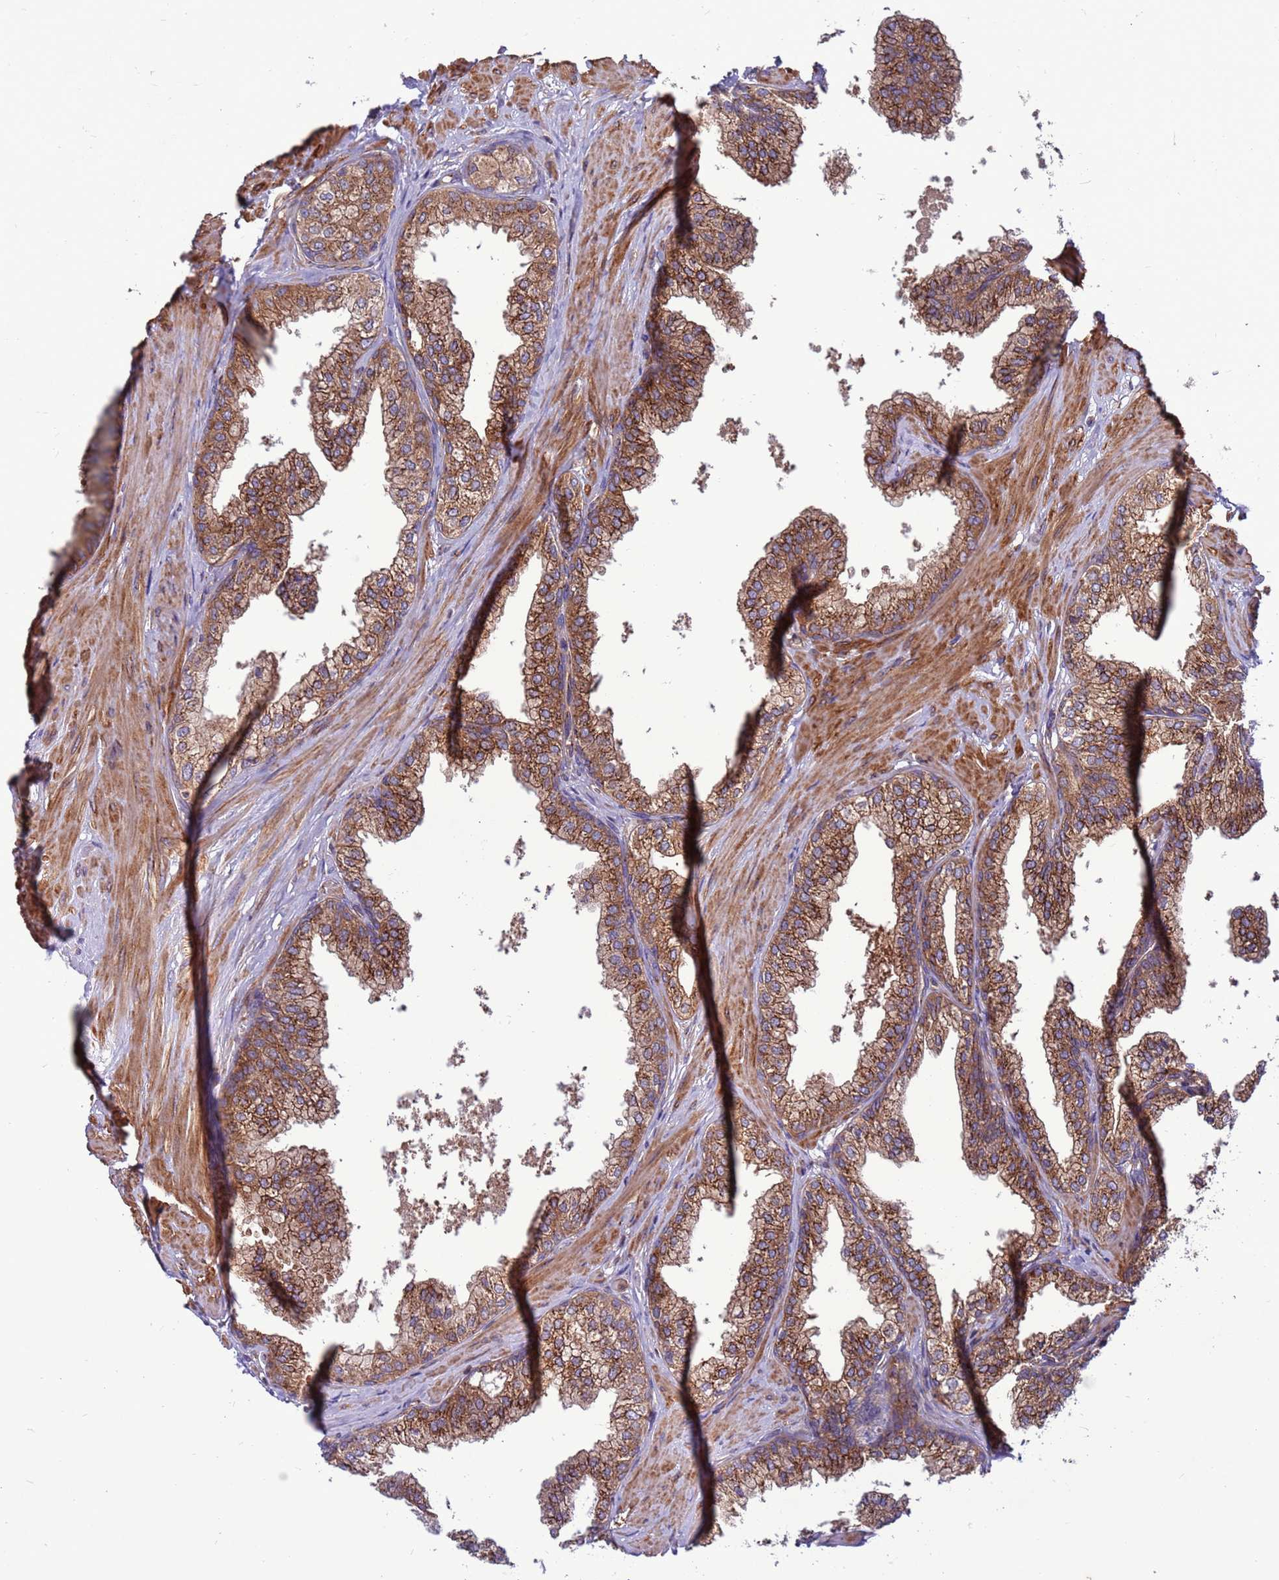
{"staining": {"intensity": "moderate", "quantity": ">75%", "location": "cytoplasmic/membranous"}, "tissue": "prostate", "cell_type": "Glandular cells", "image_type": "normal", "snomed": [{"axis": "morphology", "description": "Normal tissue, NOS"}, {"axis": "topography", "description": "Prostate"}], "caption": "IHC micrograph of normal prostate: human prostate stained using IHC exhibits medium levels of moderate protein expression localized specifically in the cytoplasmic/membranous of glandular cells, appearing as a cytoplasmic/membranous brown color.", "gene": "ZC3HAV1", "patient": {"sex": "male", "age": 60}}